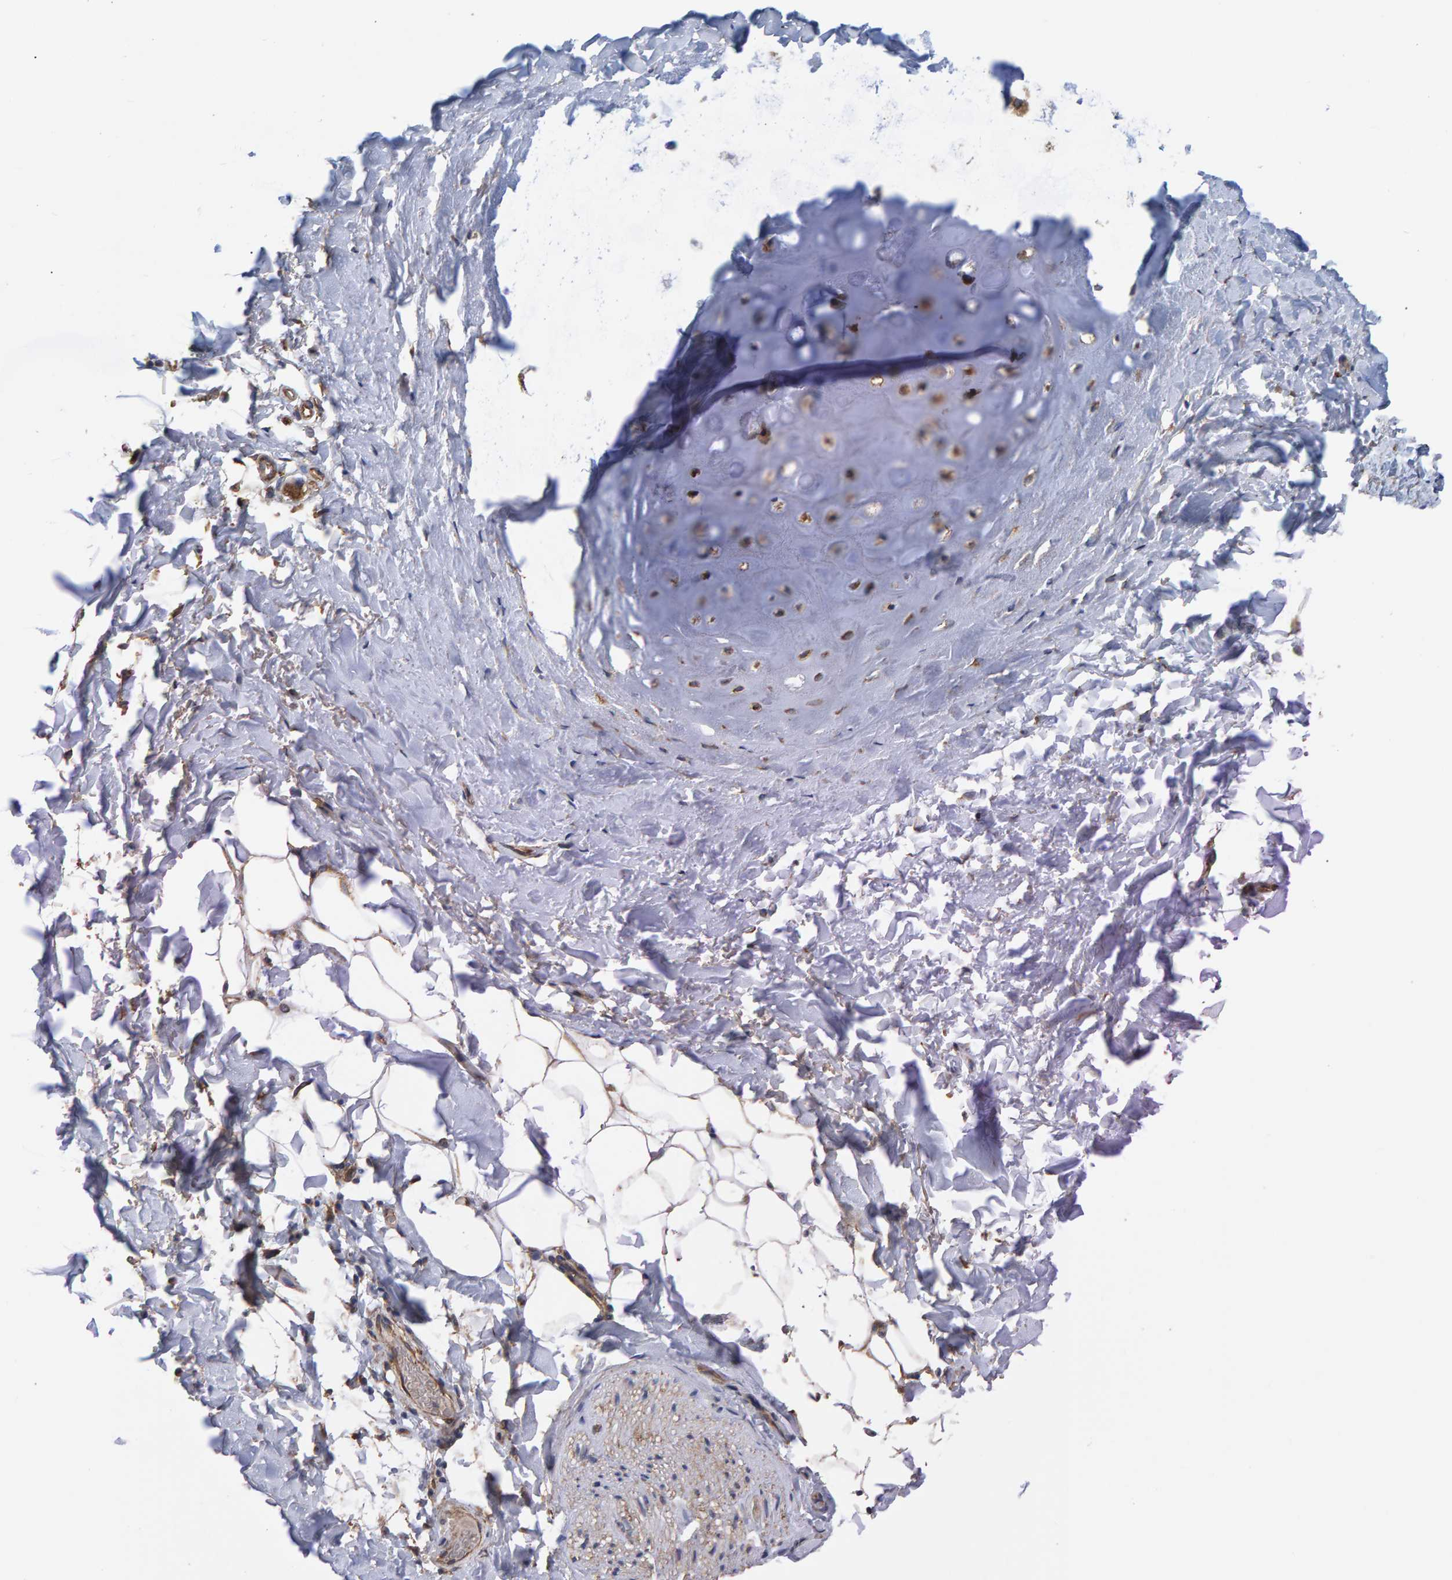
{"staining": {"intensity": "moderate", "quantity": ">75%", "location": "cytoplasmic/membranous"}, "tissue": "adipose tissue", "cell_type": "Adipocytes", "image_type": "normal", "snomed": [{"axis": "morphology", "description": "Normal tissue, NOS"}, {"axis": "topography", "description": "Cartilage tissue"}, {"axis": "topography", "description": "Bronchus"}], "caption": "High-power microscopy captured an immunohistochemistry photomicrograph of benign adipose tissue, revealing moderate cytoplasmic/membranous positivity in about >75% of adipocytes.", "gene": "LRSAM1", "patient": {"sex": "female", "age": 73}}